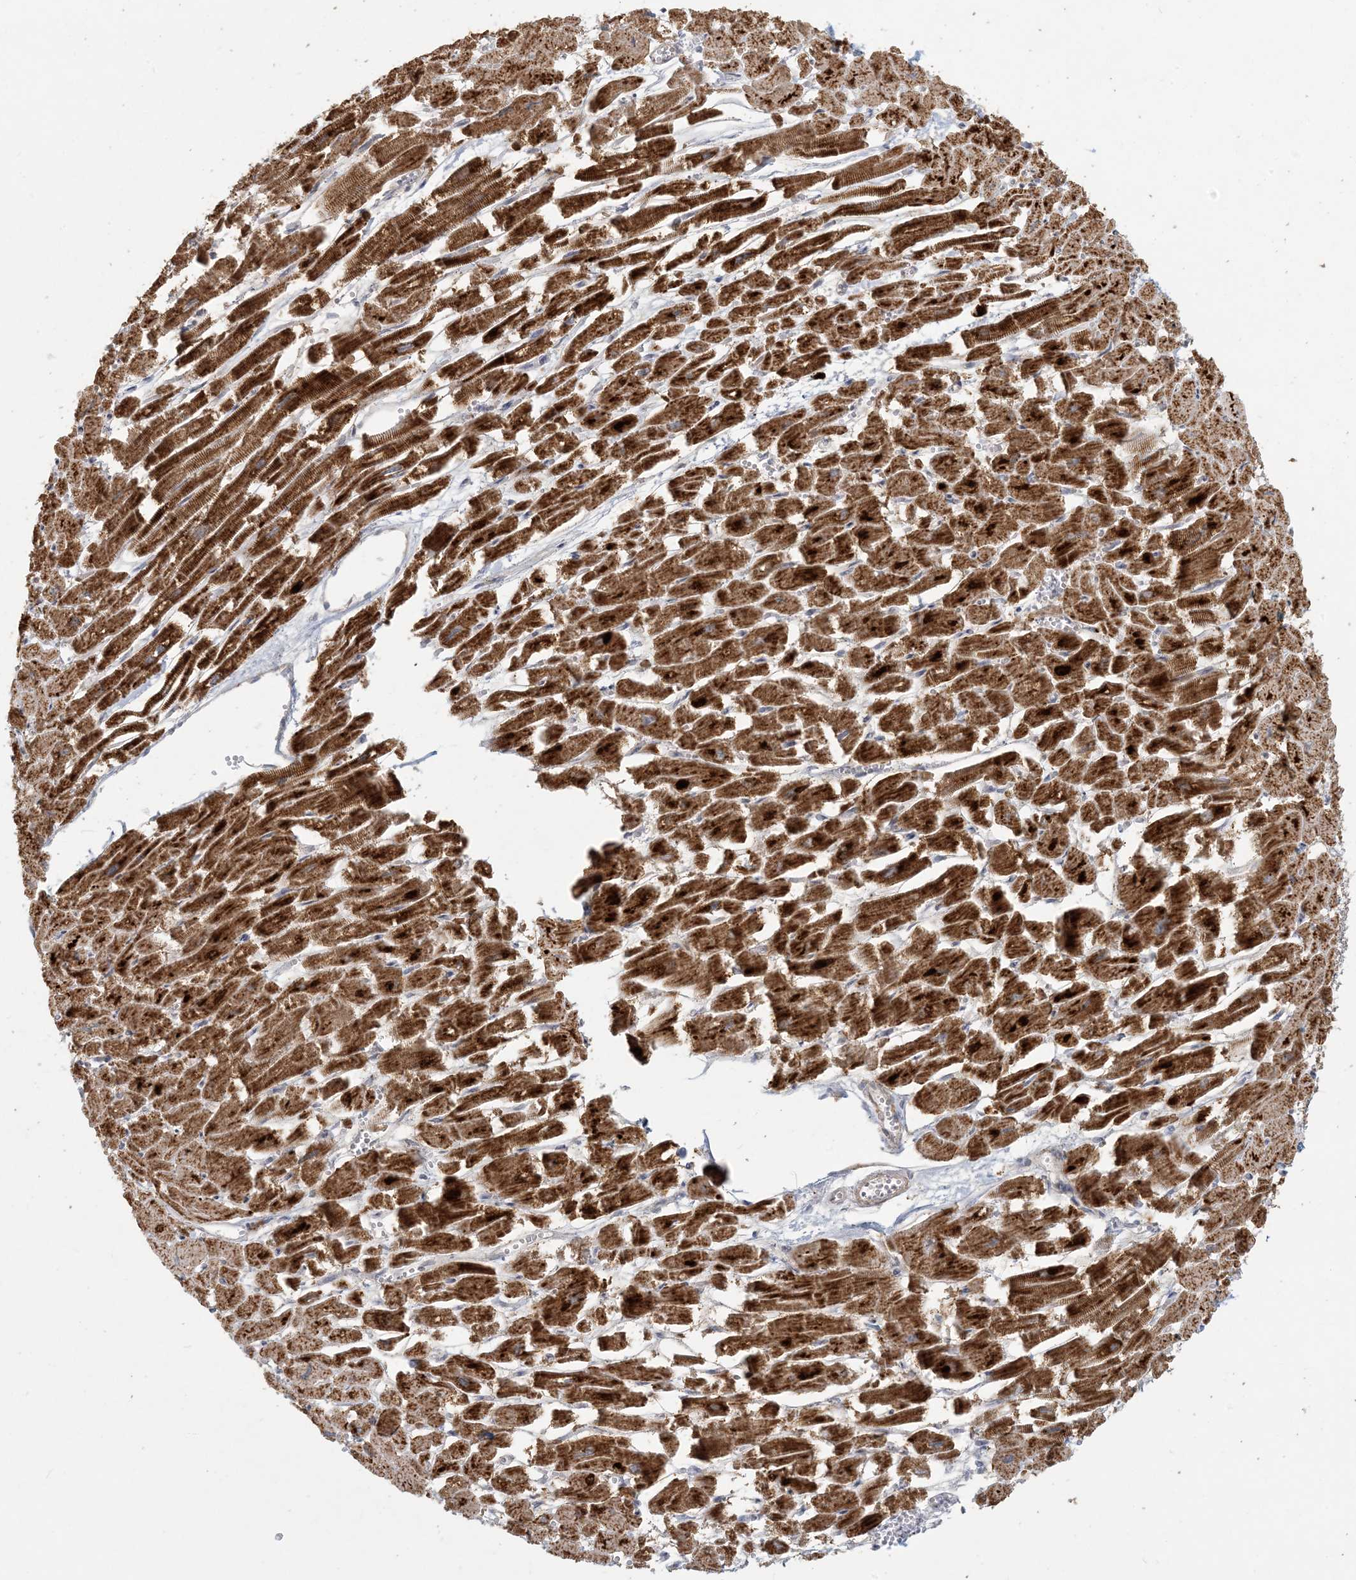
{"staining": {"intensity": "strong", "quantity": ">75%", "location": "cytoplasmic/membranous"}, "tissue": "heart muscle", "cell_type": "Cardiomyocytes", "image_type": "normal", "snomed": [{"axis": "morphology", "description": "Normal tissue, NOS"}, {"axis": "topography", "description": "Heart"}], "caption": "Immunohistochemical staining of unremarkable heart muscle demonstrates strong cytoplasmic/membranous protein expression in approximately >75% of cardiomyocytes. (DAB (3,3'-diaminobenzidine) IHC, brown staining for protein, blue staining for nuclei).", "gene": "MCAT", "patient": {"sex": "male", "age": 54}}